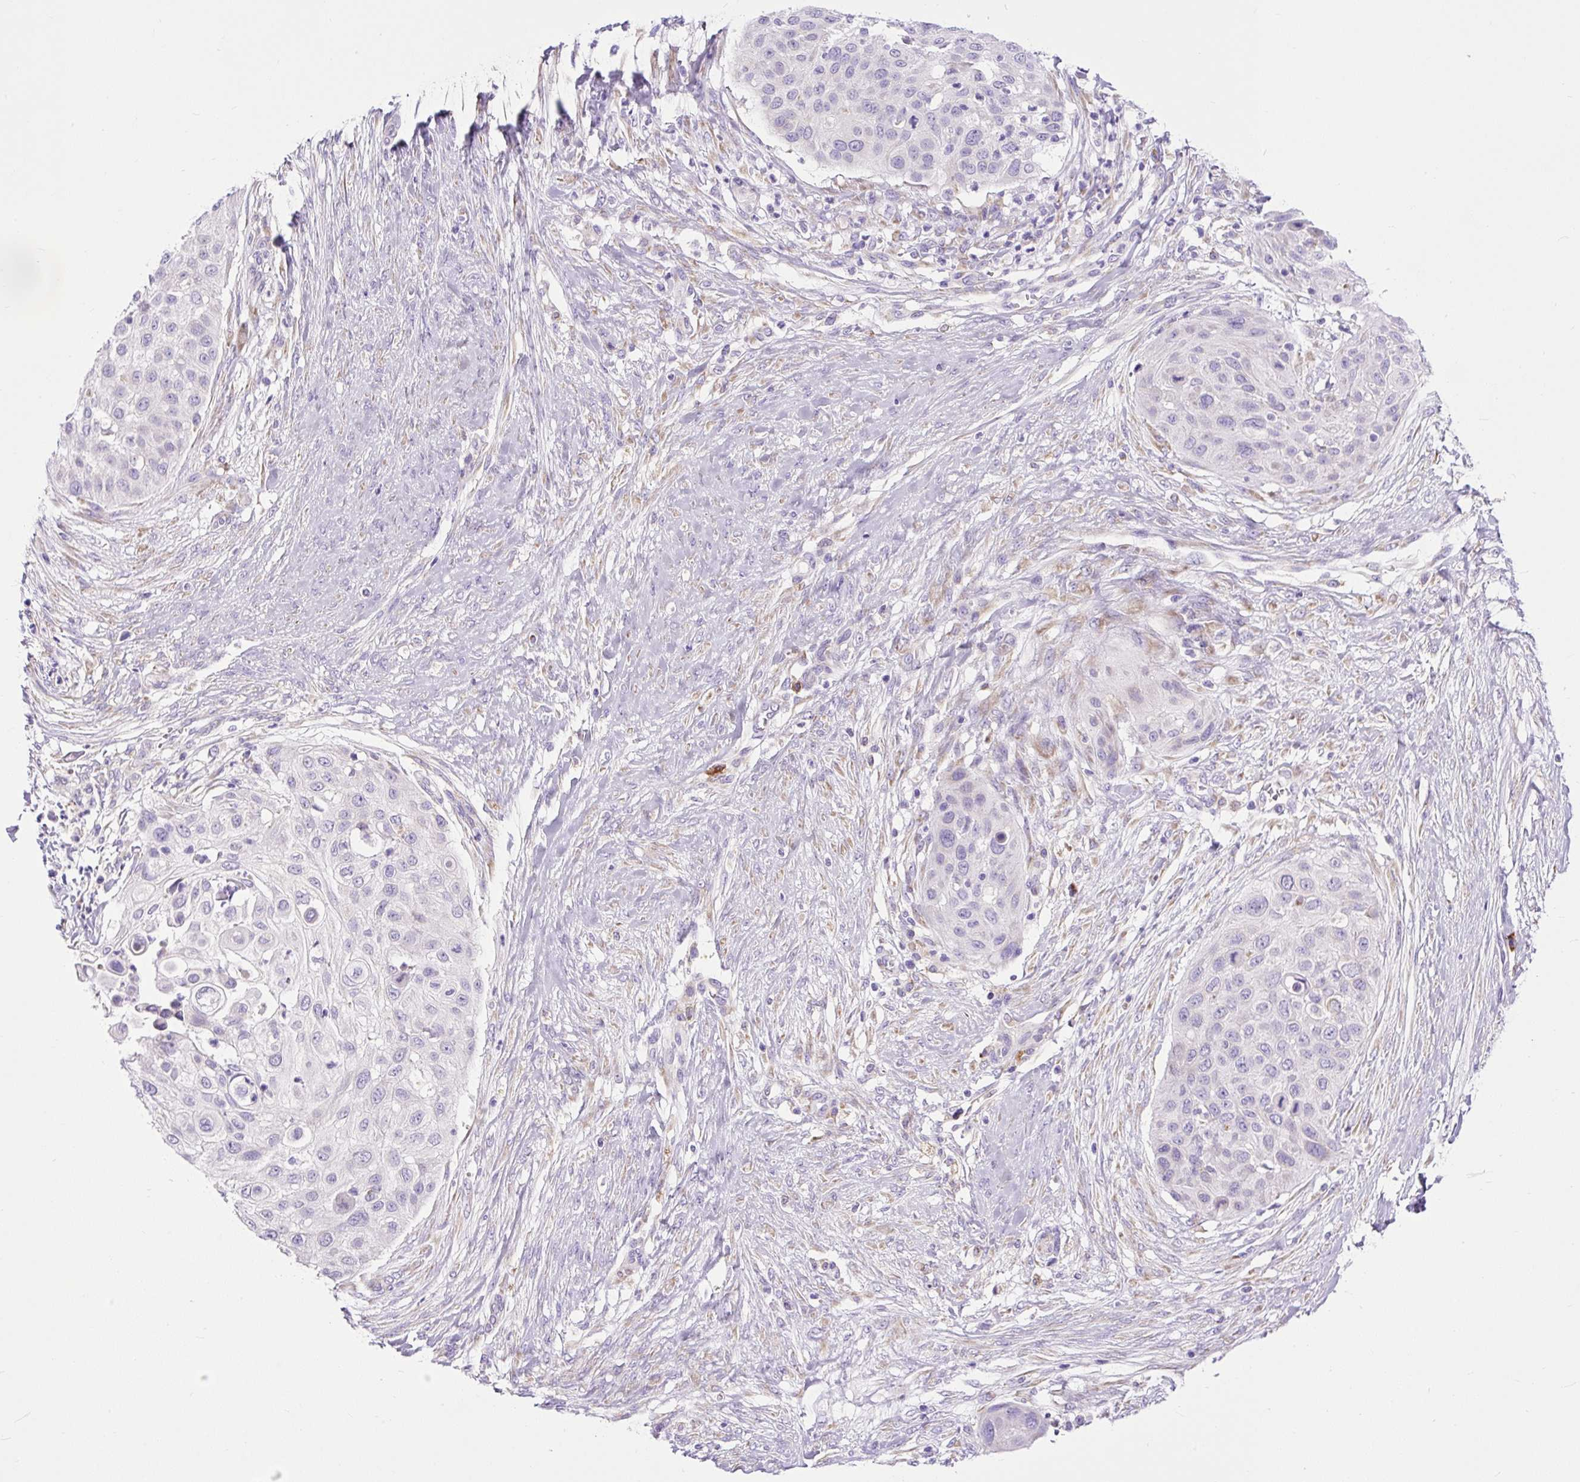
{"staining": {"intensity": "negative", "quantity": "none", "location": "none"}, "tissue": "skin cancer", "cell_type": "Tumor cells", "image_type": "cancer", "snomed": [{"axis": "morphology", "description": "Squamous cell carcinoma, NOS"}, {"axis": "topography", "description": "Skin"}], "caption": "Tumor cells show no significant positivity in skin cancer (squamous cell carcinoma).", "gene": "DDOST", "patient": {"sex": "female", "age": 87}}